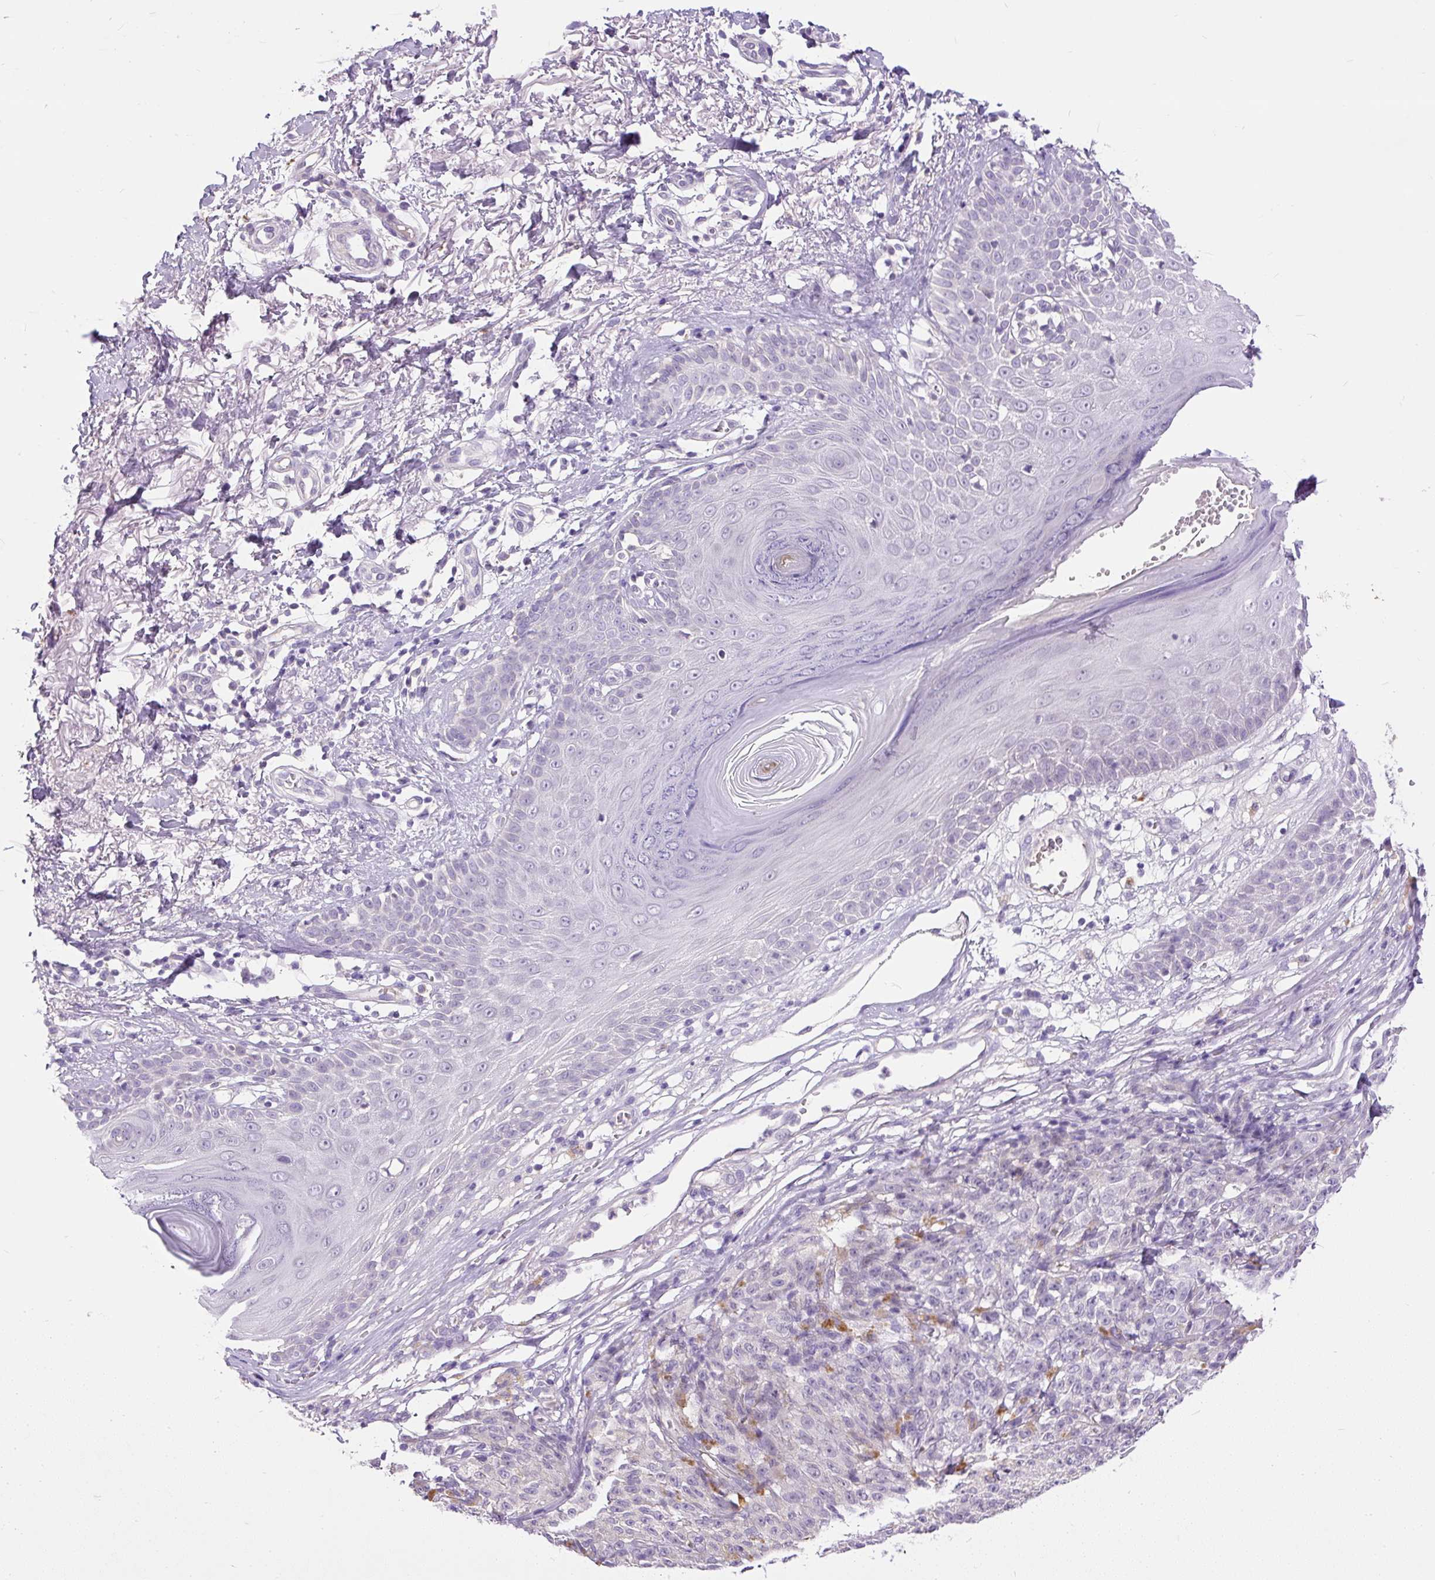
{"staining": {"intensity": "negative", "quantity": "none", "location": "none"}, "tissue": "melanoma", "cell_type": "Tumor cells", "image_type": "cancer", "snomed": [{"axis": "morphology", "description": "Malignant melanoma, NOS"}, {"axis": "topography", "description": "Skin"}], "caption": "This histopathology image is of melanoma stained with IHC to label a protein in brown with the nuclei are counter-stained blue. There is no staining in tumor cells.", "gene": "KRTAP20-3", "patient": {"sex": "female", "age": 82}}